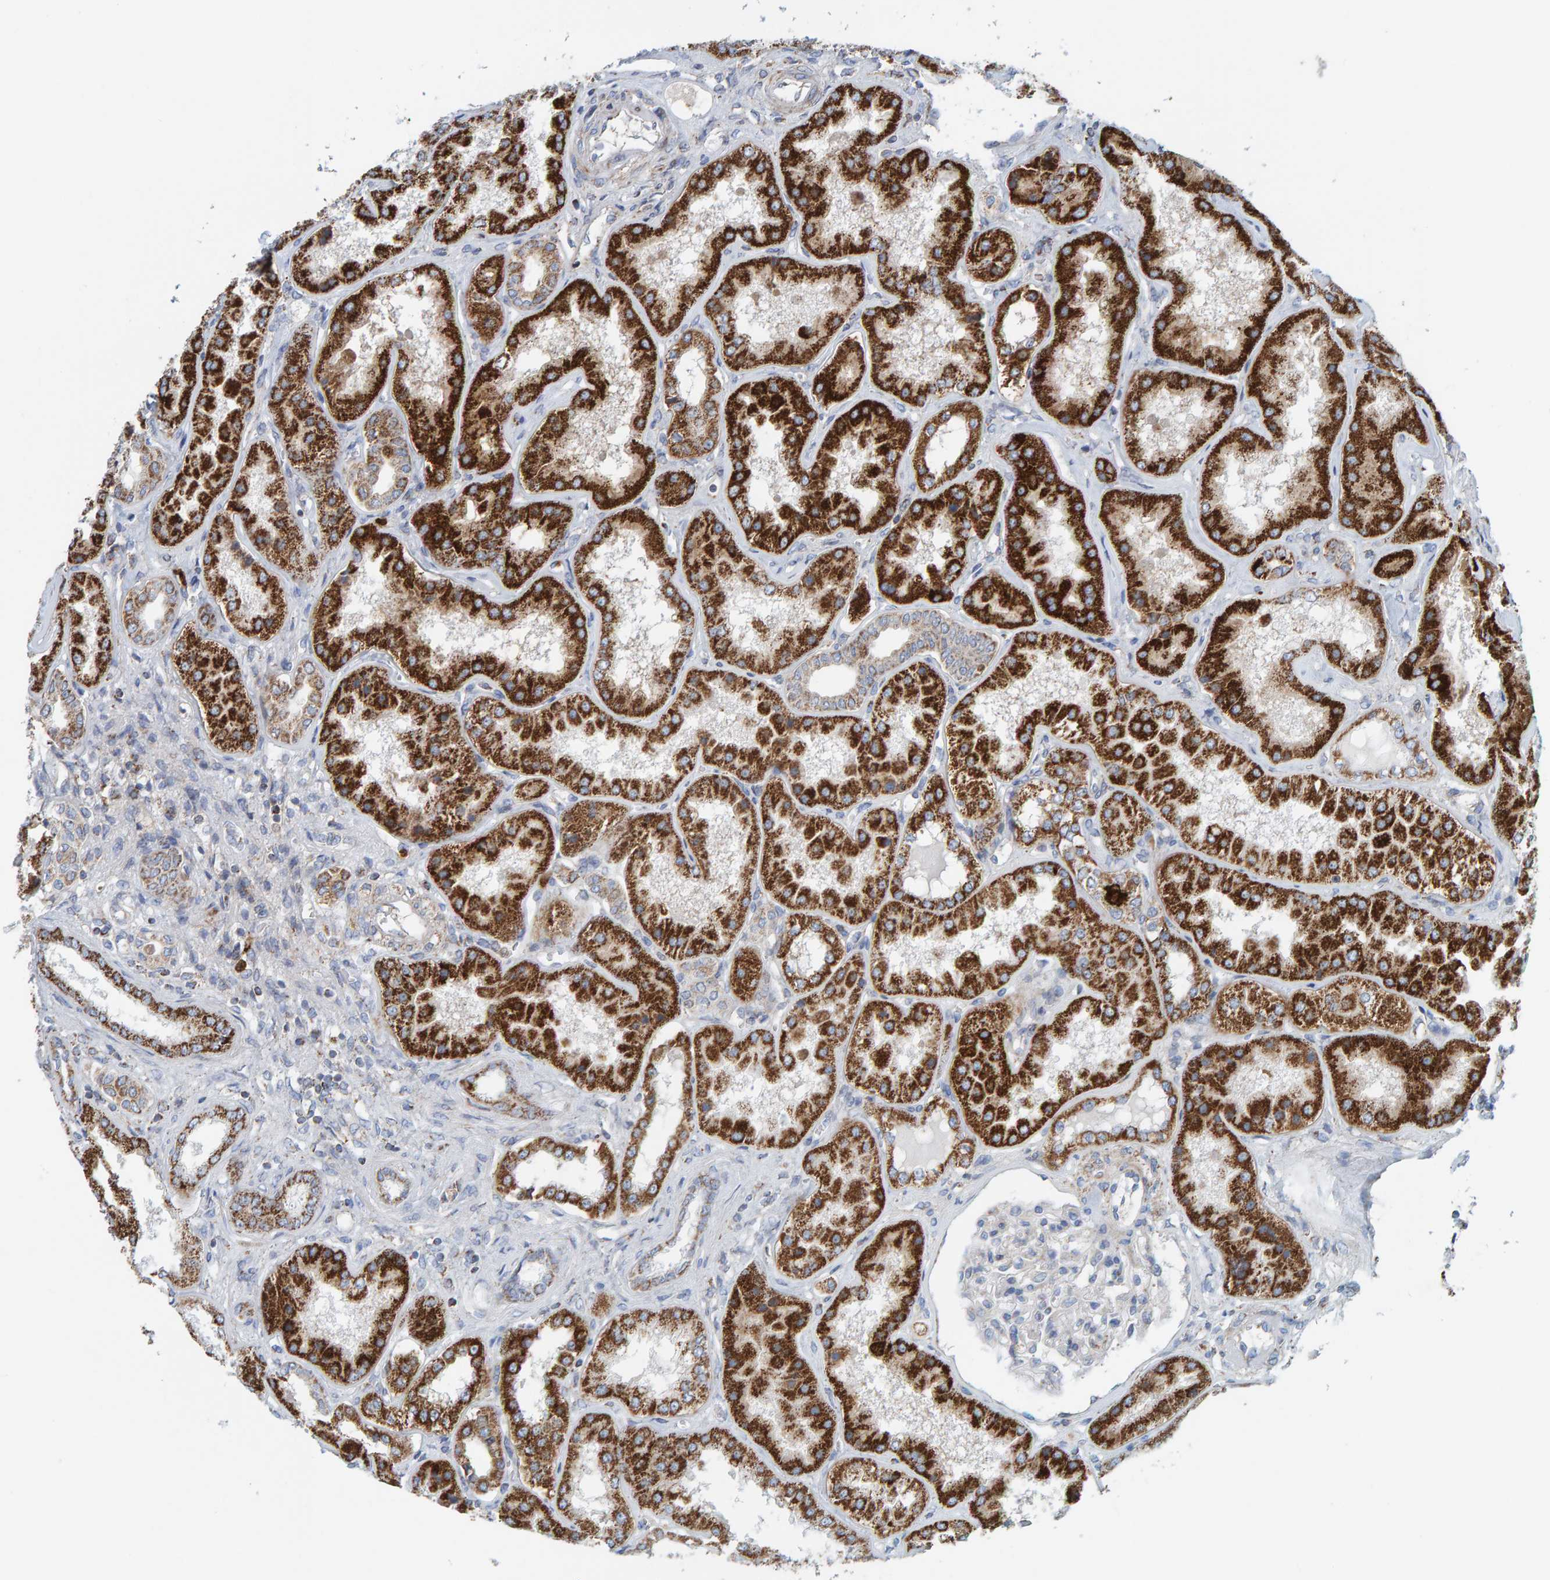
{"staining": {"intensity": "negative", "quantity": "none", "location": "none"}, "tissue": "kidney", "cell_type": "Cells in glomeruli", "image_type": "normal", "snomed": [{"axis": "morphology", "description": "Normal tissue, NOS"}, {"axis": "topography", "description": "Kidney"}], "caption": "Cells in glomeruli show no significant staining in benign kidney.", "gene": "B9D1", "patient": {"sex": "female", "age": 56}}